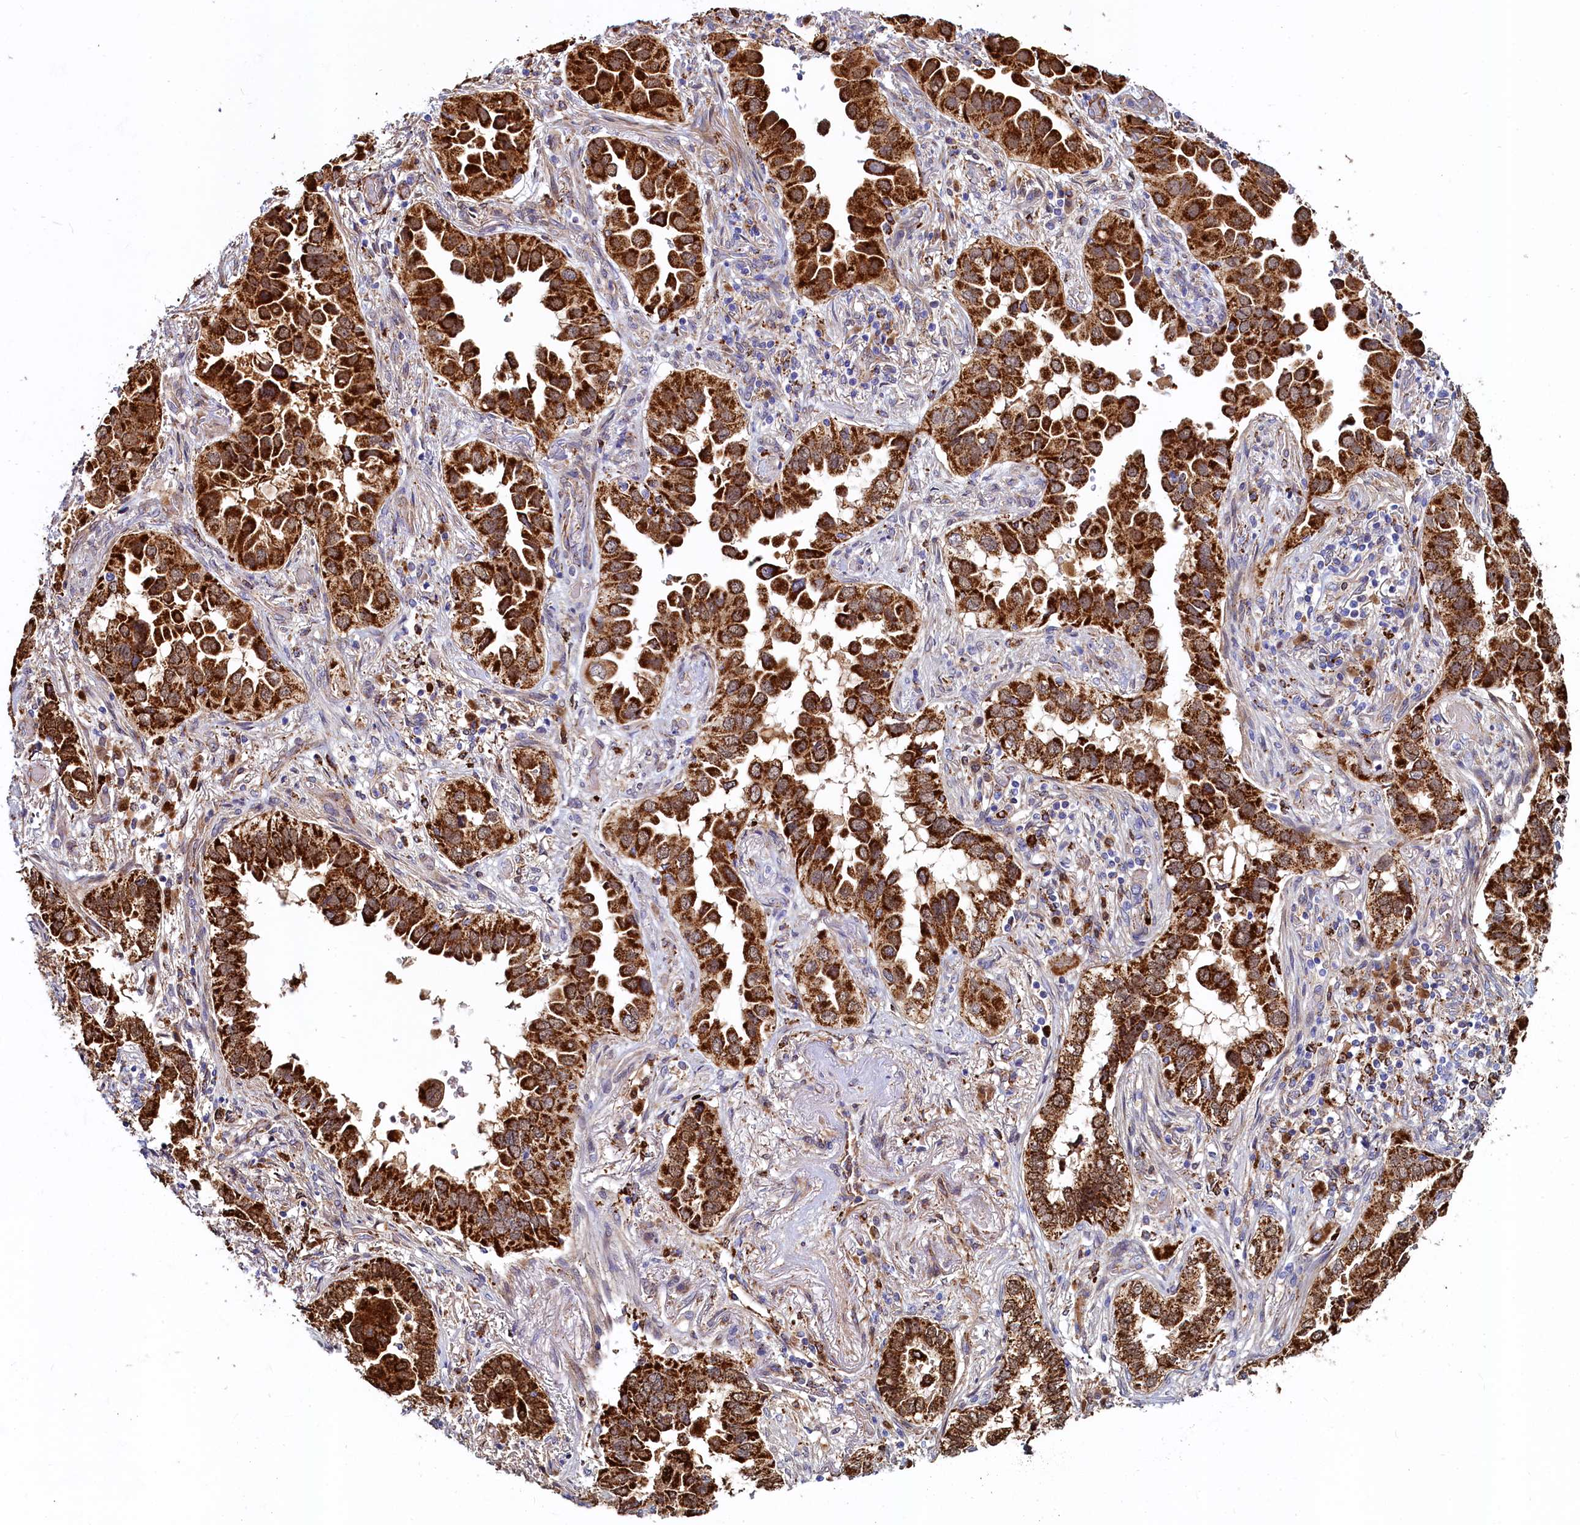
{"staining": {"intensity": "strong", "quantity": ">75%", "location": "cytoplasmic/membranous"}, "tissue": "lung cancer", "cell_type": "Tumor cells", "image_type": "cancer", "snomed": [{"axis": "morphology", "description": "Adenocarcinoma, NOS"}, {"axis": "topography", "description": "Lung"}], "caption": "A photomicrograph showing strong cytoplasmic/membranous expression in about >75% of tumor cells in lung cancer (adenocarcinoma), as visualized by brown immunohistochemical staining.", "gene": "ASTE1", "patient": {"sex": "female", "age": 76}}